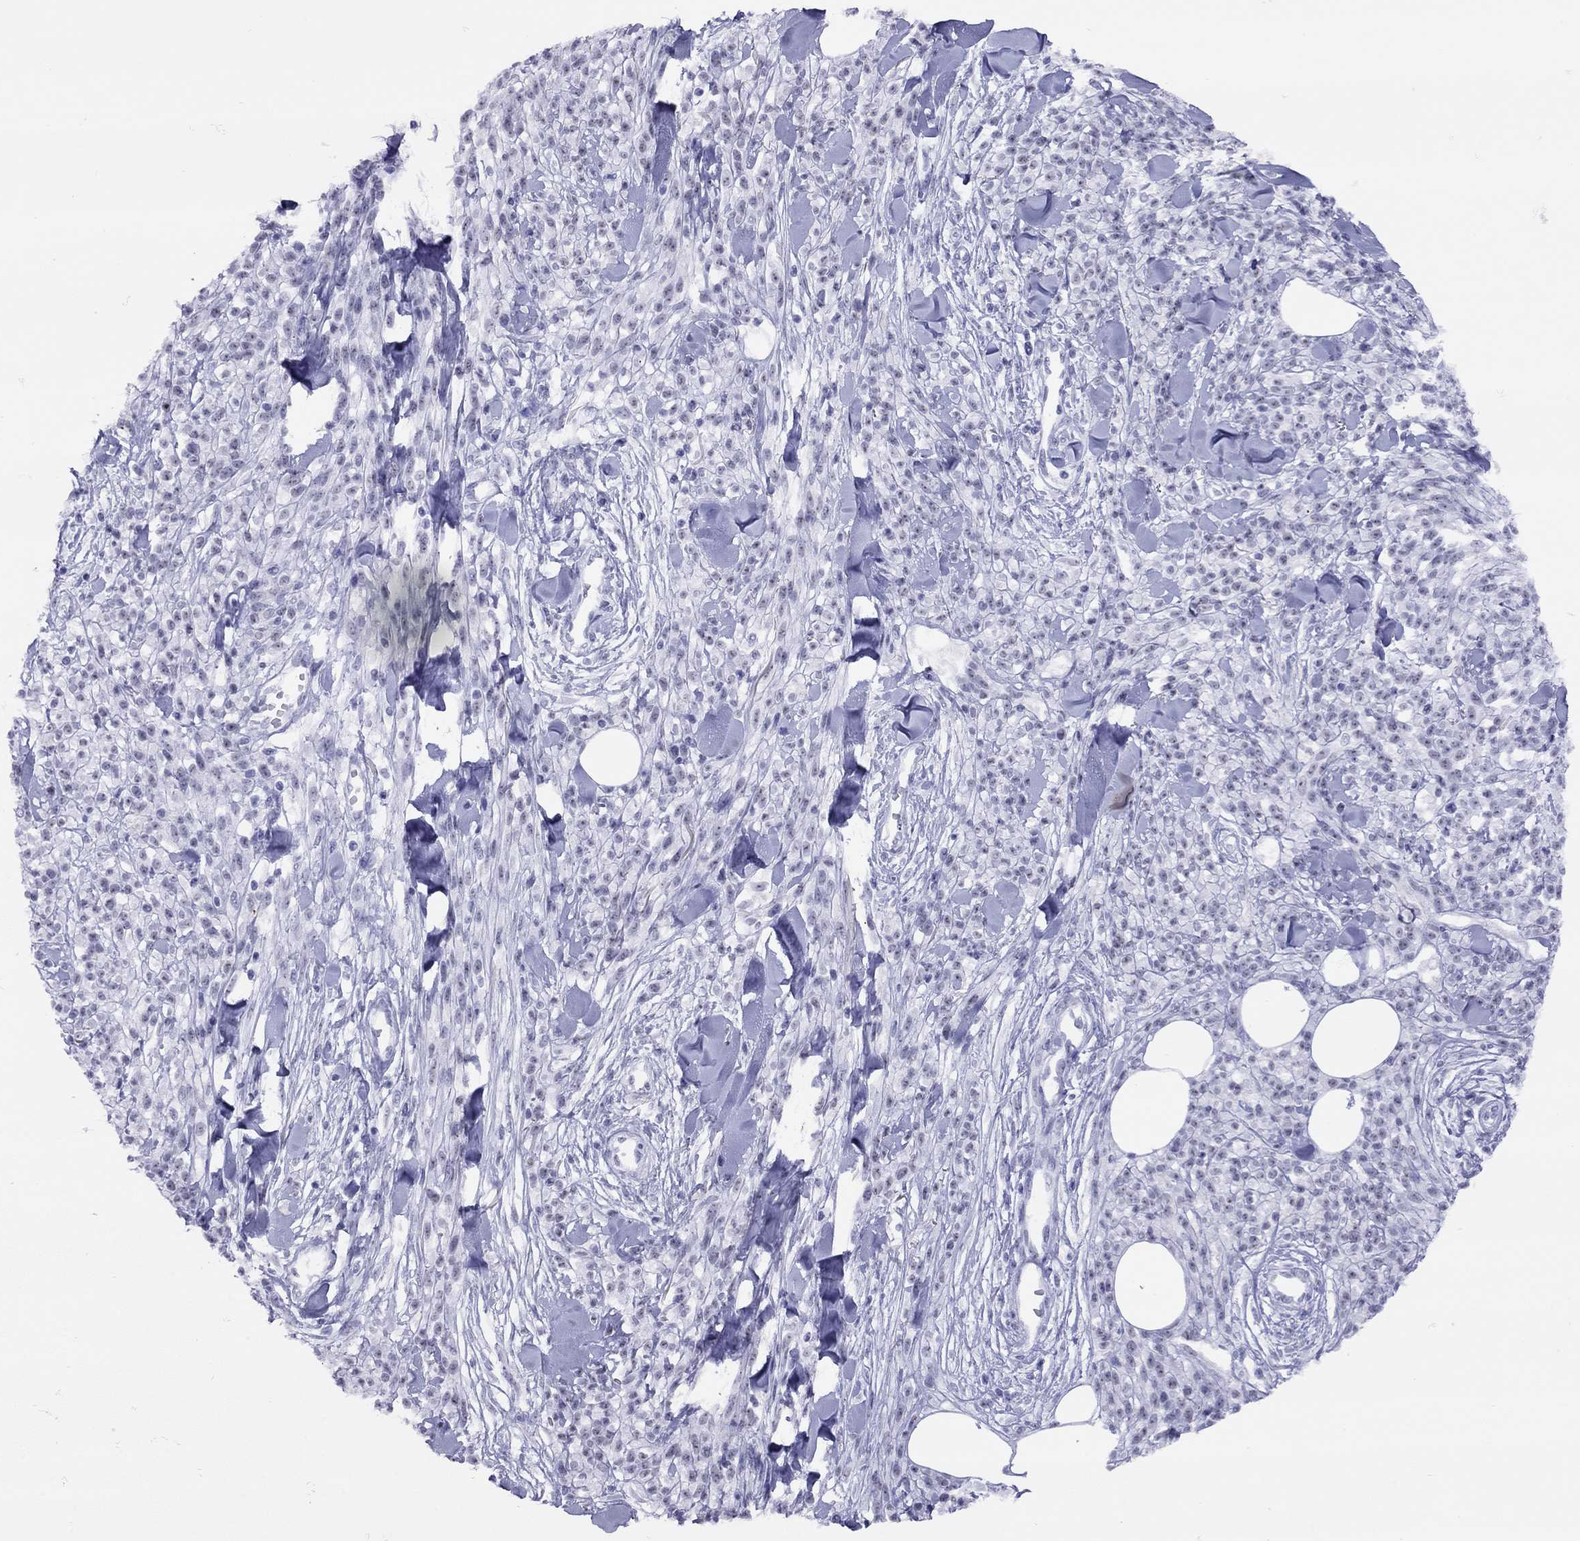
{"staining": {"intensity": "weak", "quantity": ">75%", "location": "nuclear"}, "tissue": "melanoma", "cell_type": "Tumor cells", "image_type": "cancer", "snomed": [{"axis": "morphology", "description": "Malignant melanoma, NOS"}, {"axis": "topography", "description": "Skin"}, {"axis": "topography", "description": "Skin of trunk"}], "caption": "Immunohistochemical staining of melanoma shows low levels of weak nuclear positivity in about >75% of tumor cells.", "gene": "LYAR", "patient": {"sex": "male", "age": 74}}